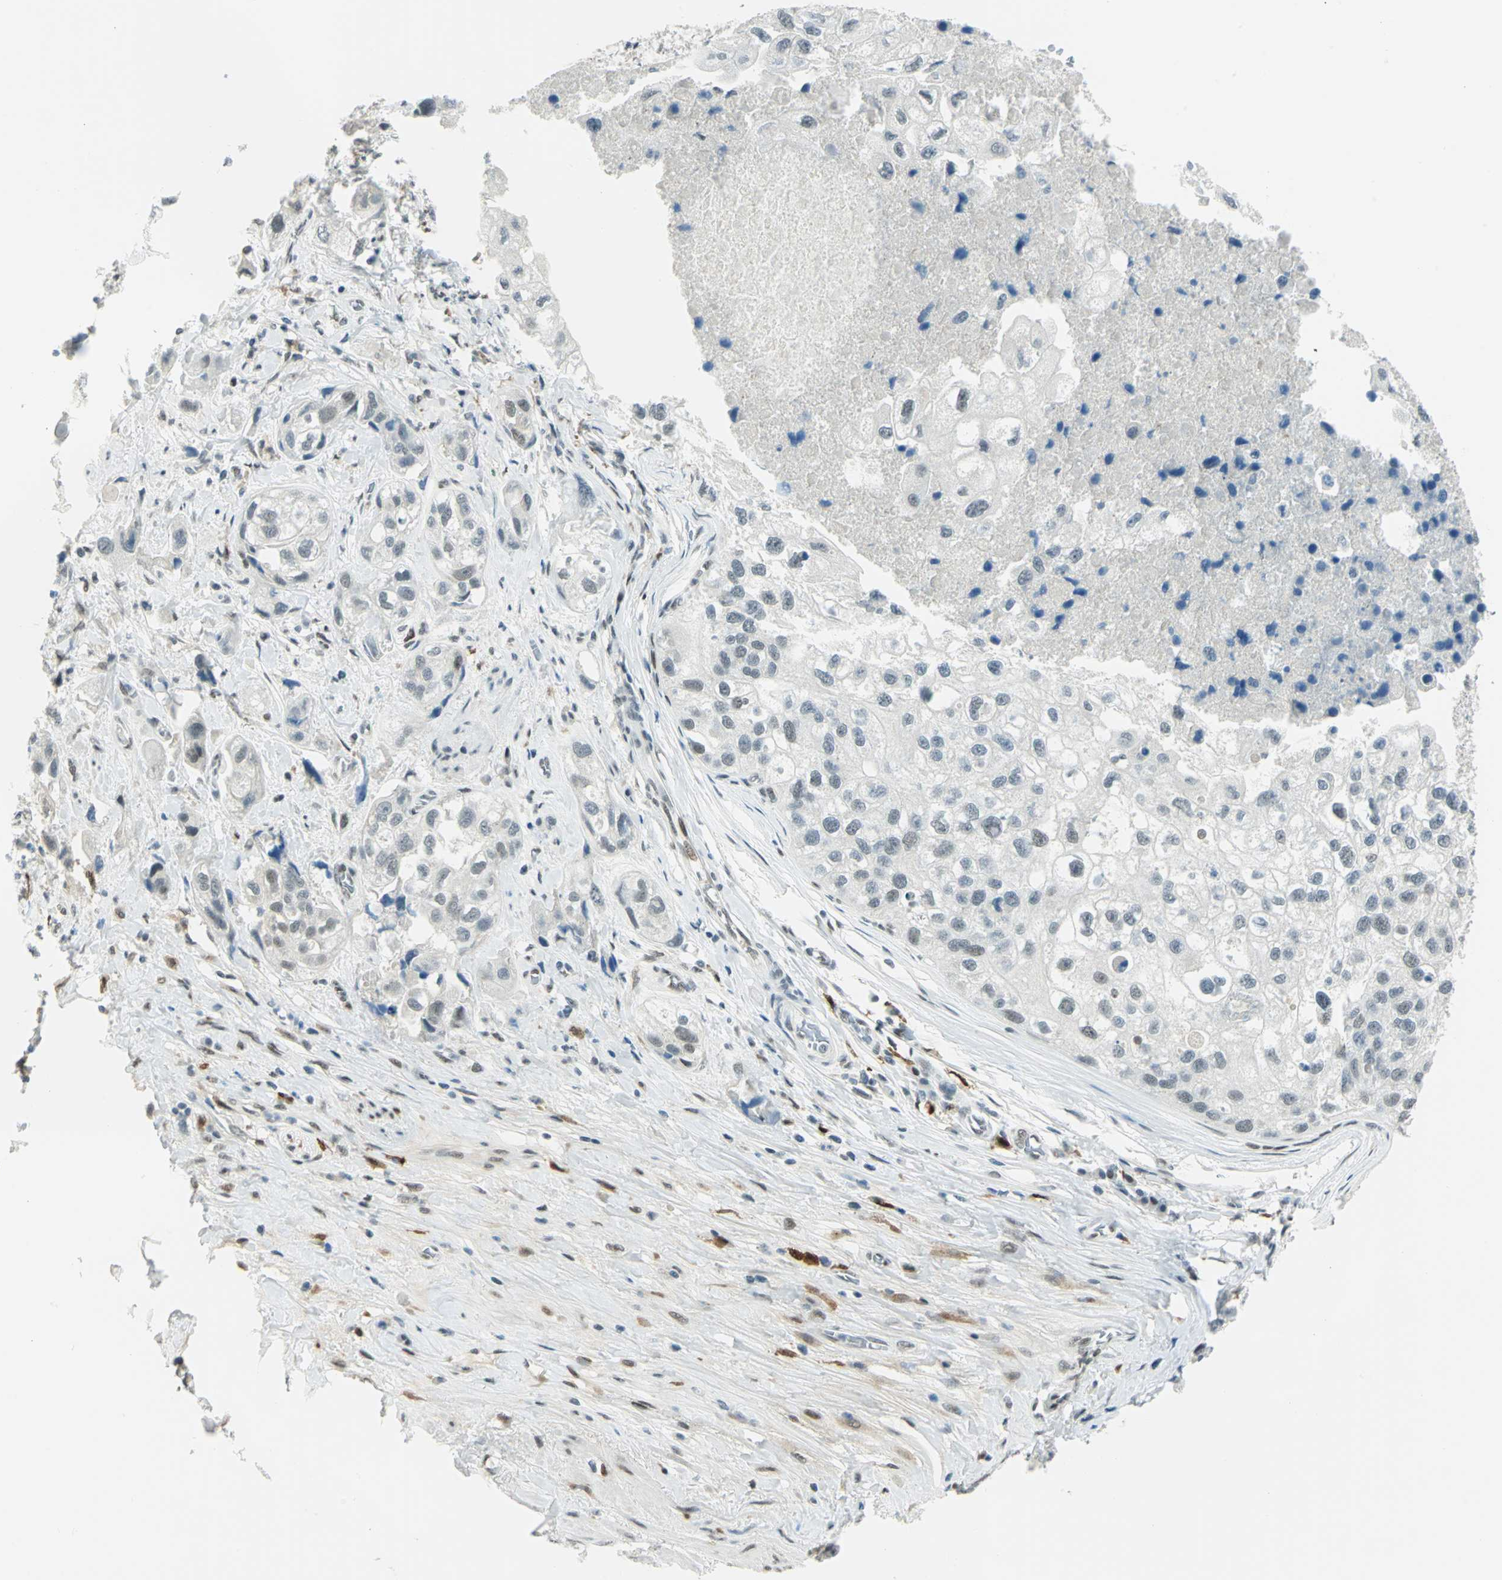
{"staining": {"intensity": "weak", "quantity": "<25%", "location": "nuclear"}, "tissue": "urothelial cancer", "cell_type": "Tumor cells", "image_type": "cancer", "snomed": [{"axis": "morphology", "description": "Urothelial carcinoma, High grade"}, {"axis": "topography", "description": "Urinary bladder"}], "caption": "IHC image of neoplastic tissue: urothelial cancer stained with DAB reveals no significant protein expression in tumor cells.", "gene": "MTMR10", "patient": {"sex": "female", "age": 64}}